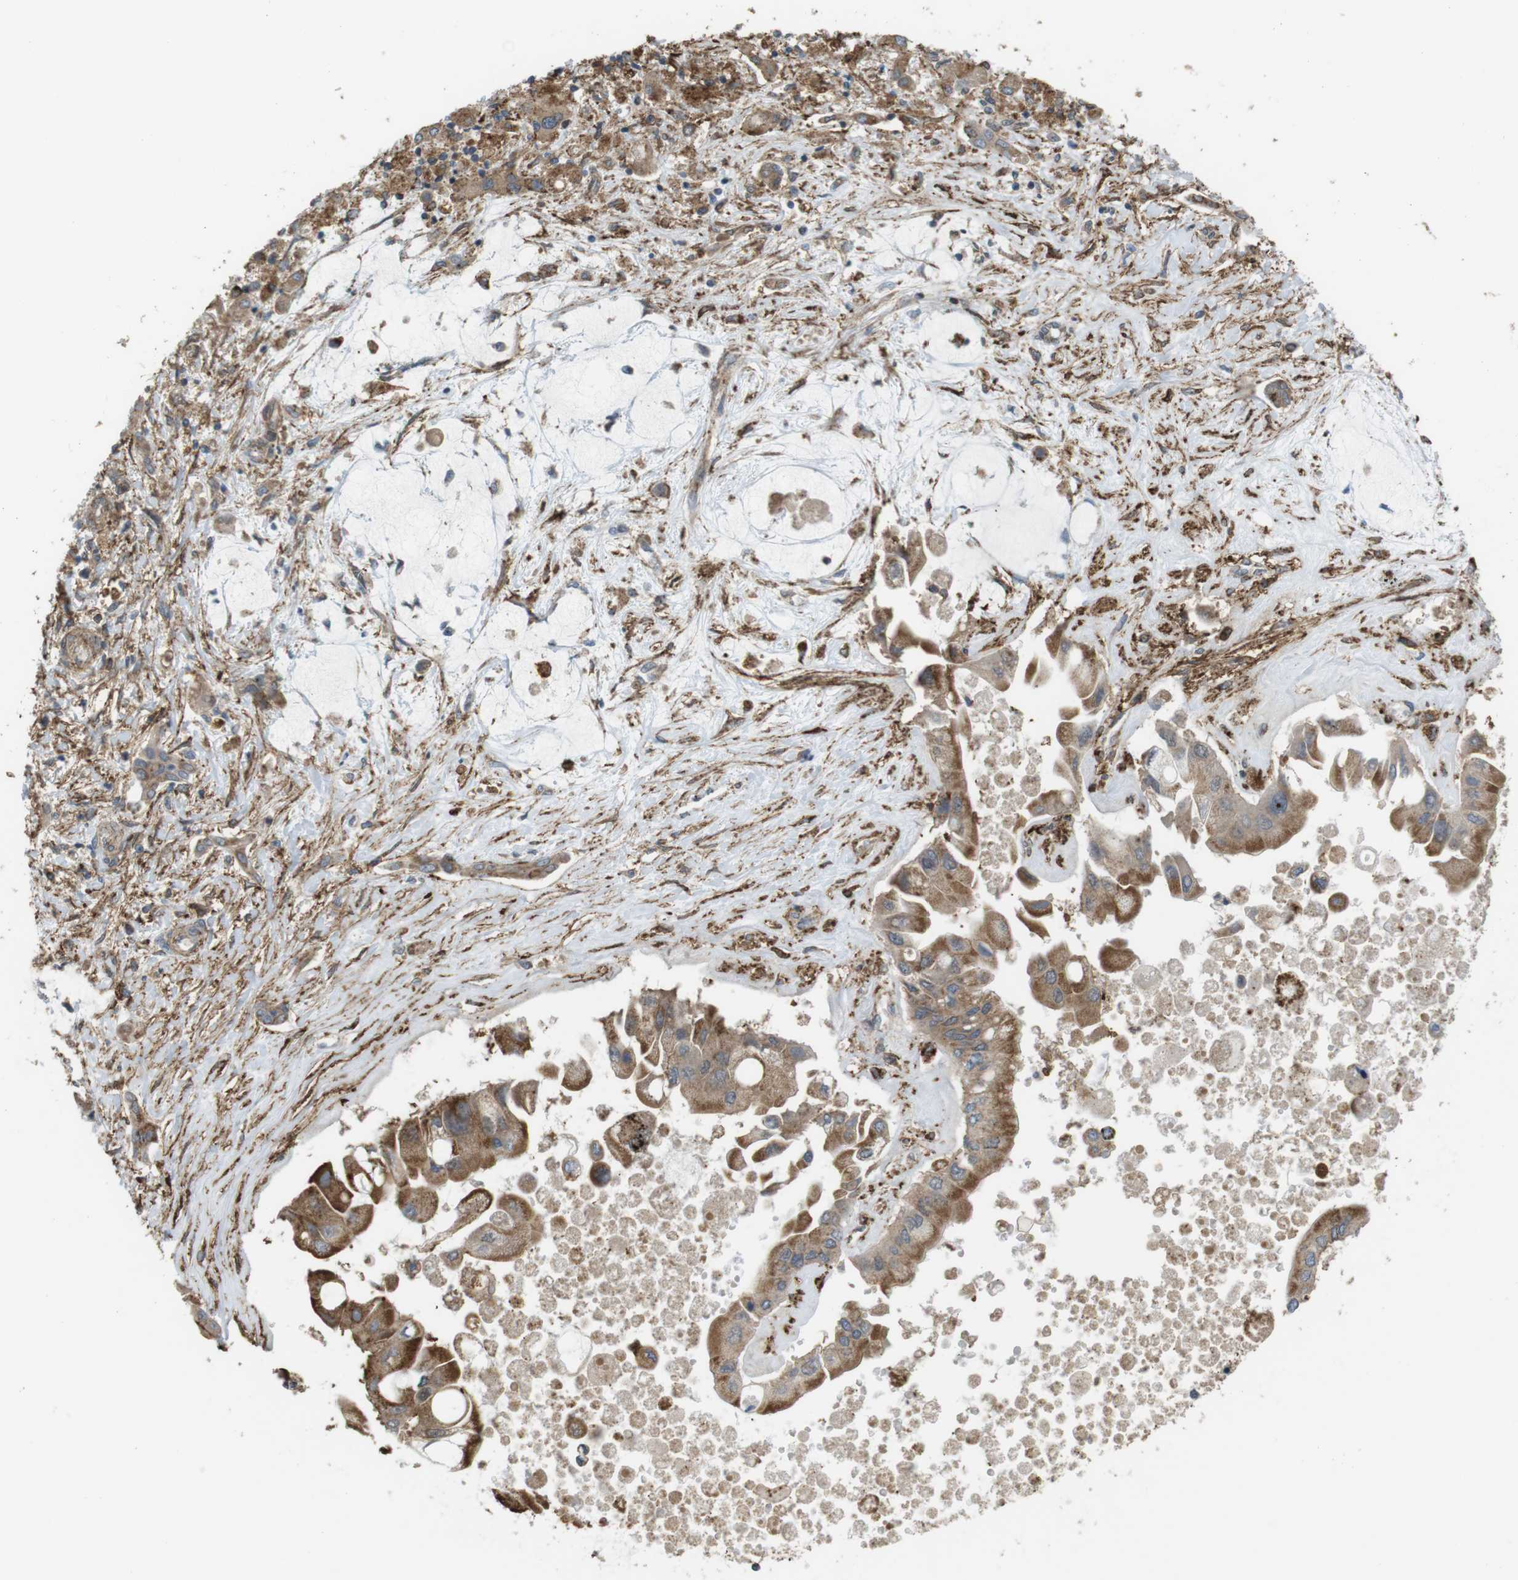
{"staining": {"intensity": "moderate", "quantity": ">75%", "location": "cytoplasmic/membranous"}, "tissue": "liver cancer", "cell_type": "Tumor cells", "image_type": "cancer", "snomed": [{"axis": "morphology", "description": "Cholangiocarcinoma"}, {"axis": "topography", "description": "Liver"}], "caption": "Brown immunohistochemical staining in human liver cholangiocarcinoma demonstrates moderate cytoplasmic/membranous positivity in about >75% of tumor cells. (IHC, brightfield microscopy, high magnification).", "gene": "DDAH2", "patient": {"sex": "male", "age": 50}}